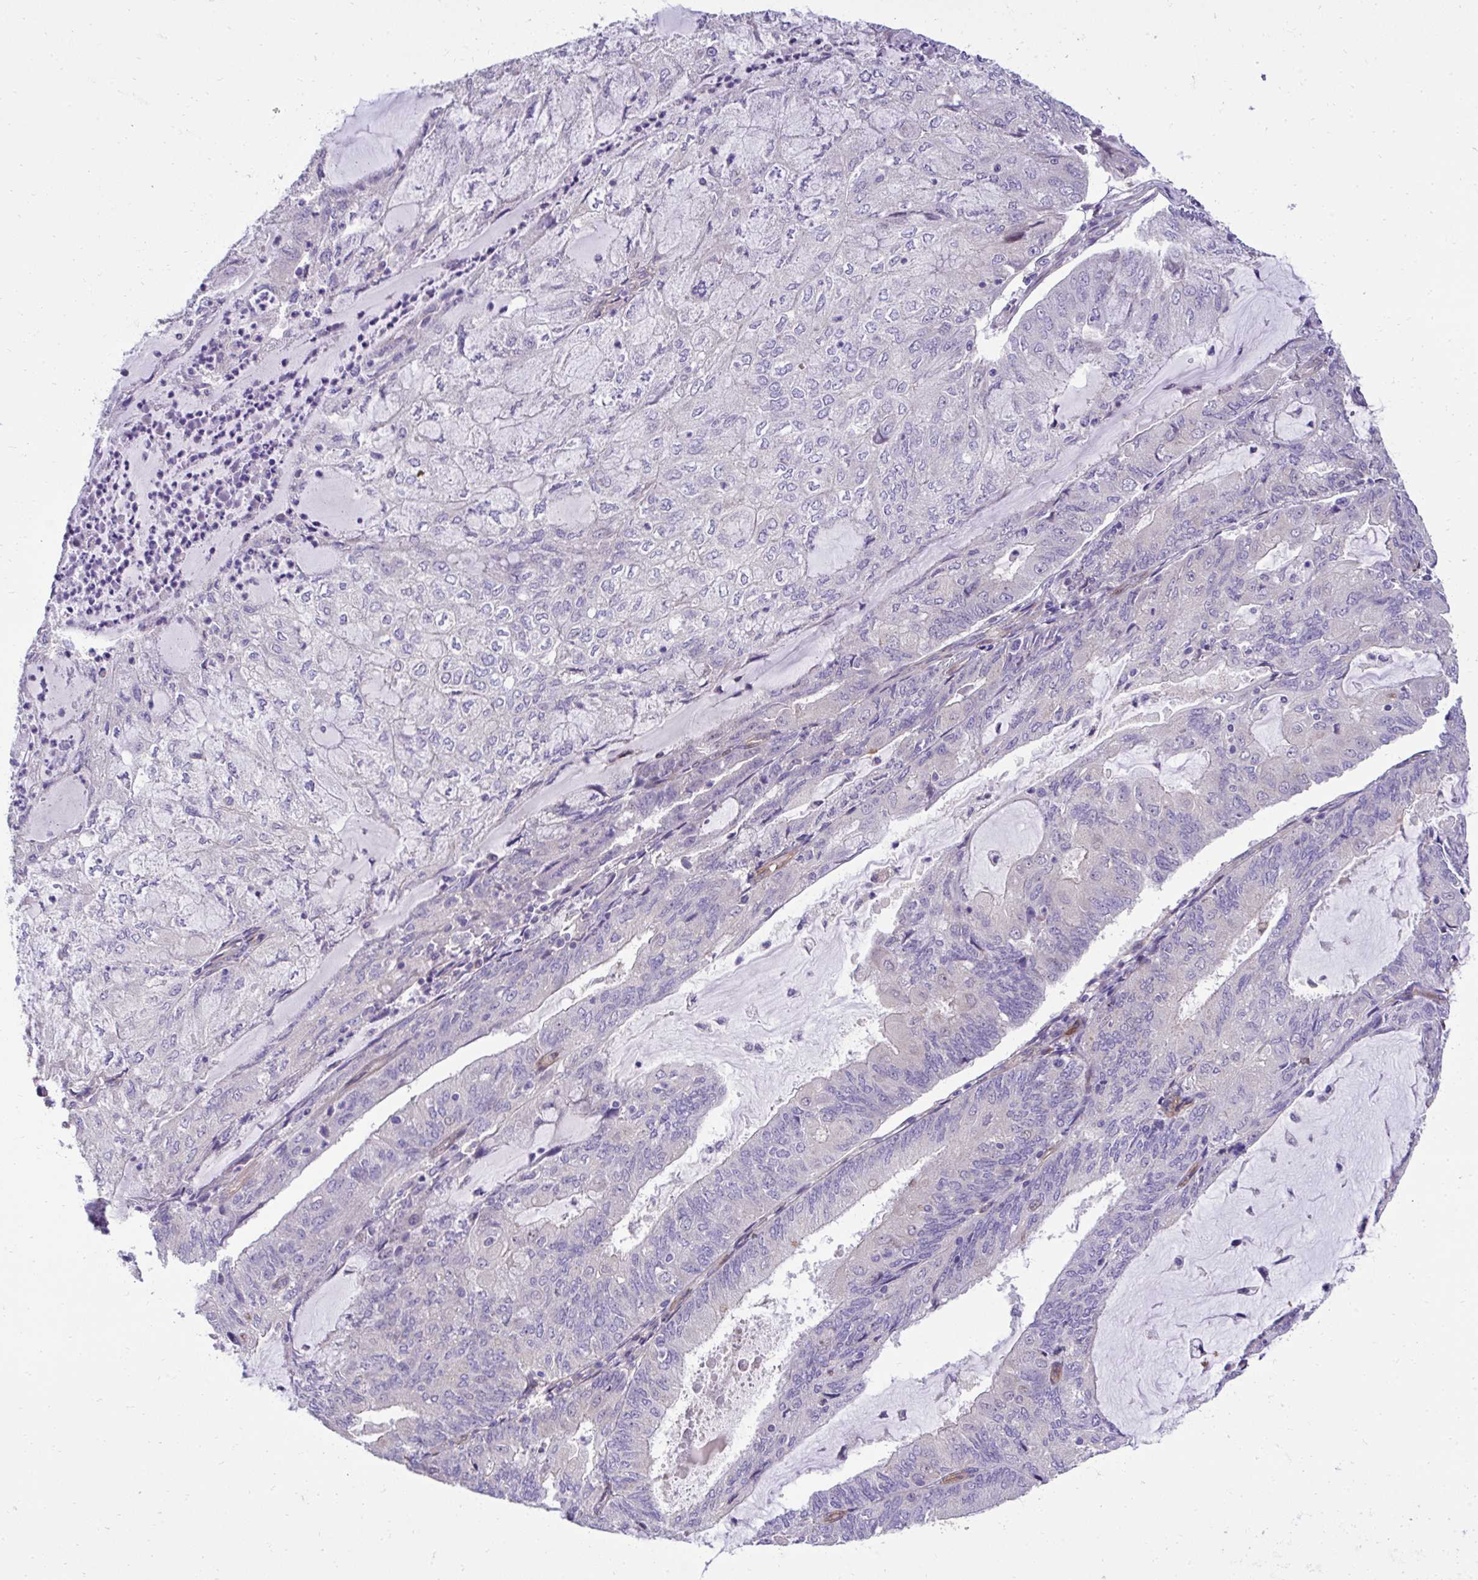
{"staining": {"intensity": "negative", "quantity": "none", "location": "none"}, "tissue": "endometrial cancer", "cell_type": "Tumor cells", "image_type": "cancer", "snomed": [{"axis": "morphology", "description": "Adenocarcinoma, NOS"}, {"axis": "topography", "description": "Endometrium"}], "caption": "An image of endometrial adenocarcinoma stained for a protein reveals no brown staining in tumor cells.", "gene": "TRIM52", "patient": {"sex": "female", "age": 81}}